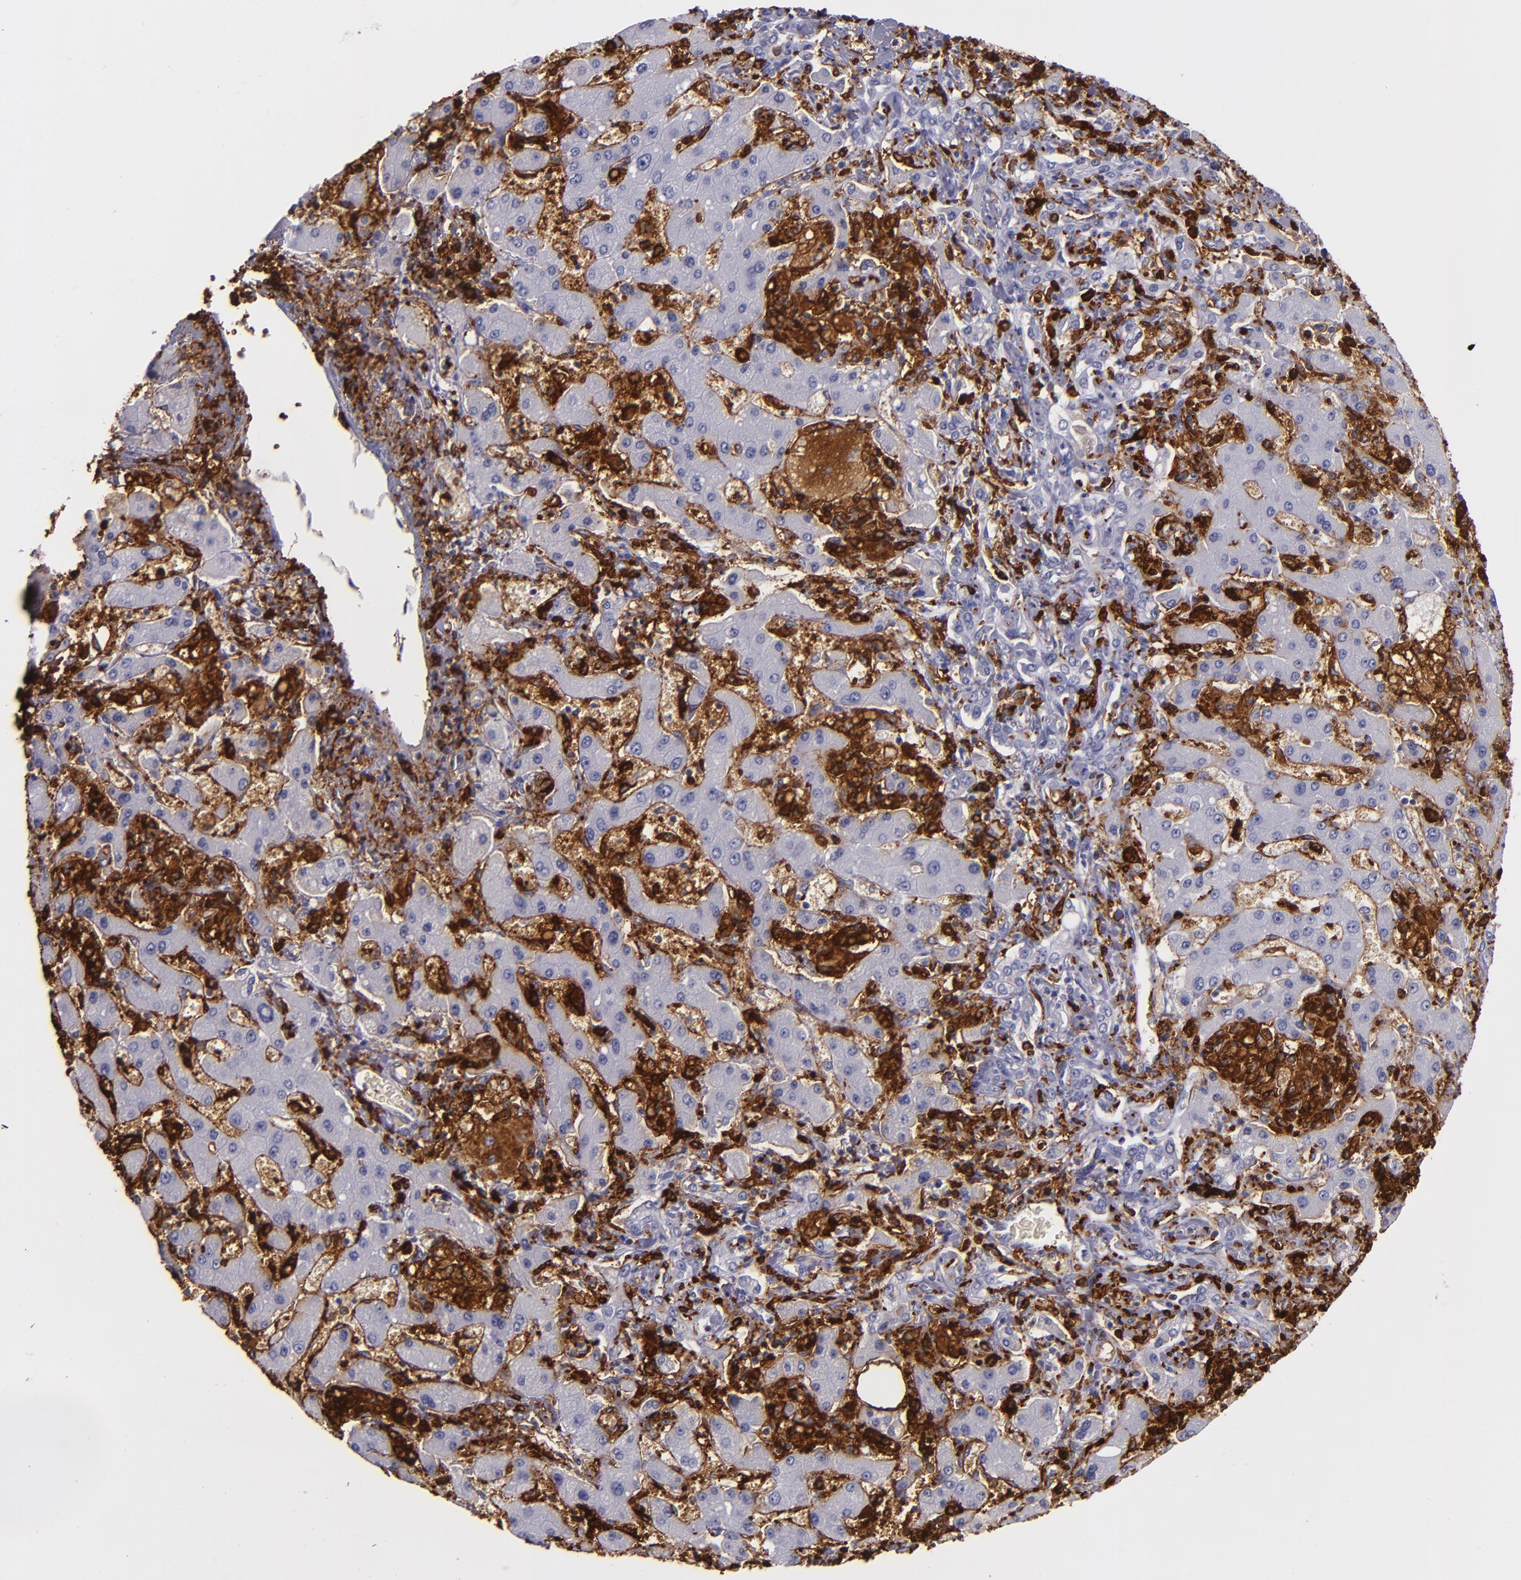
{"staining": {"intensity": "negative", "quantity": "none", "location": "none"}, "tissue": "liver cancer", "cell_type": "Tumor cells", "image_type": "cancer", "snomed": [{"axis": "morphology", "description": "Cholangiocarcinoma"}, {"axis": "topography", "description": "Liver"}], "caption": "There is no significant expression in tumor cells of liver cancer.", "gene": "HLA-DRA", "patient": {"sex": "male", "age": 50}}